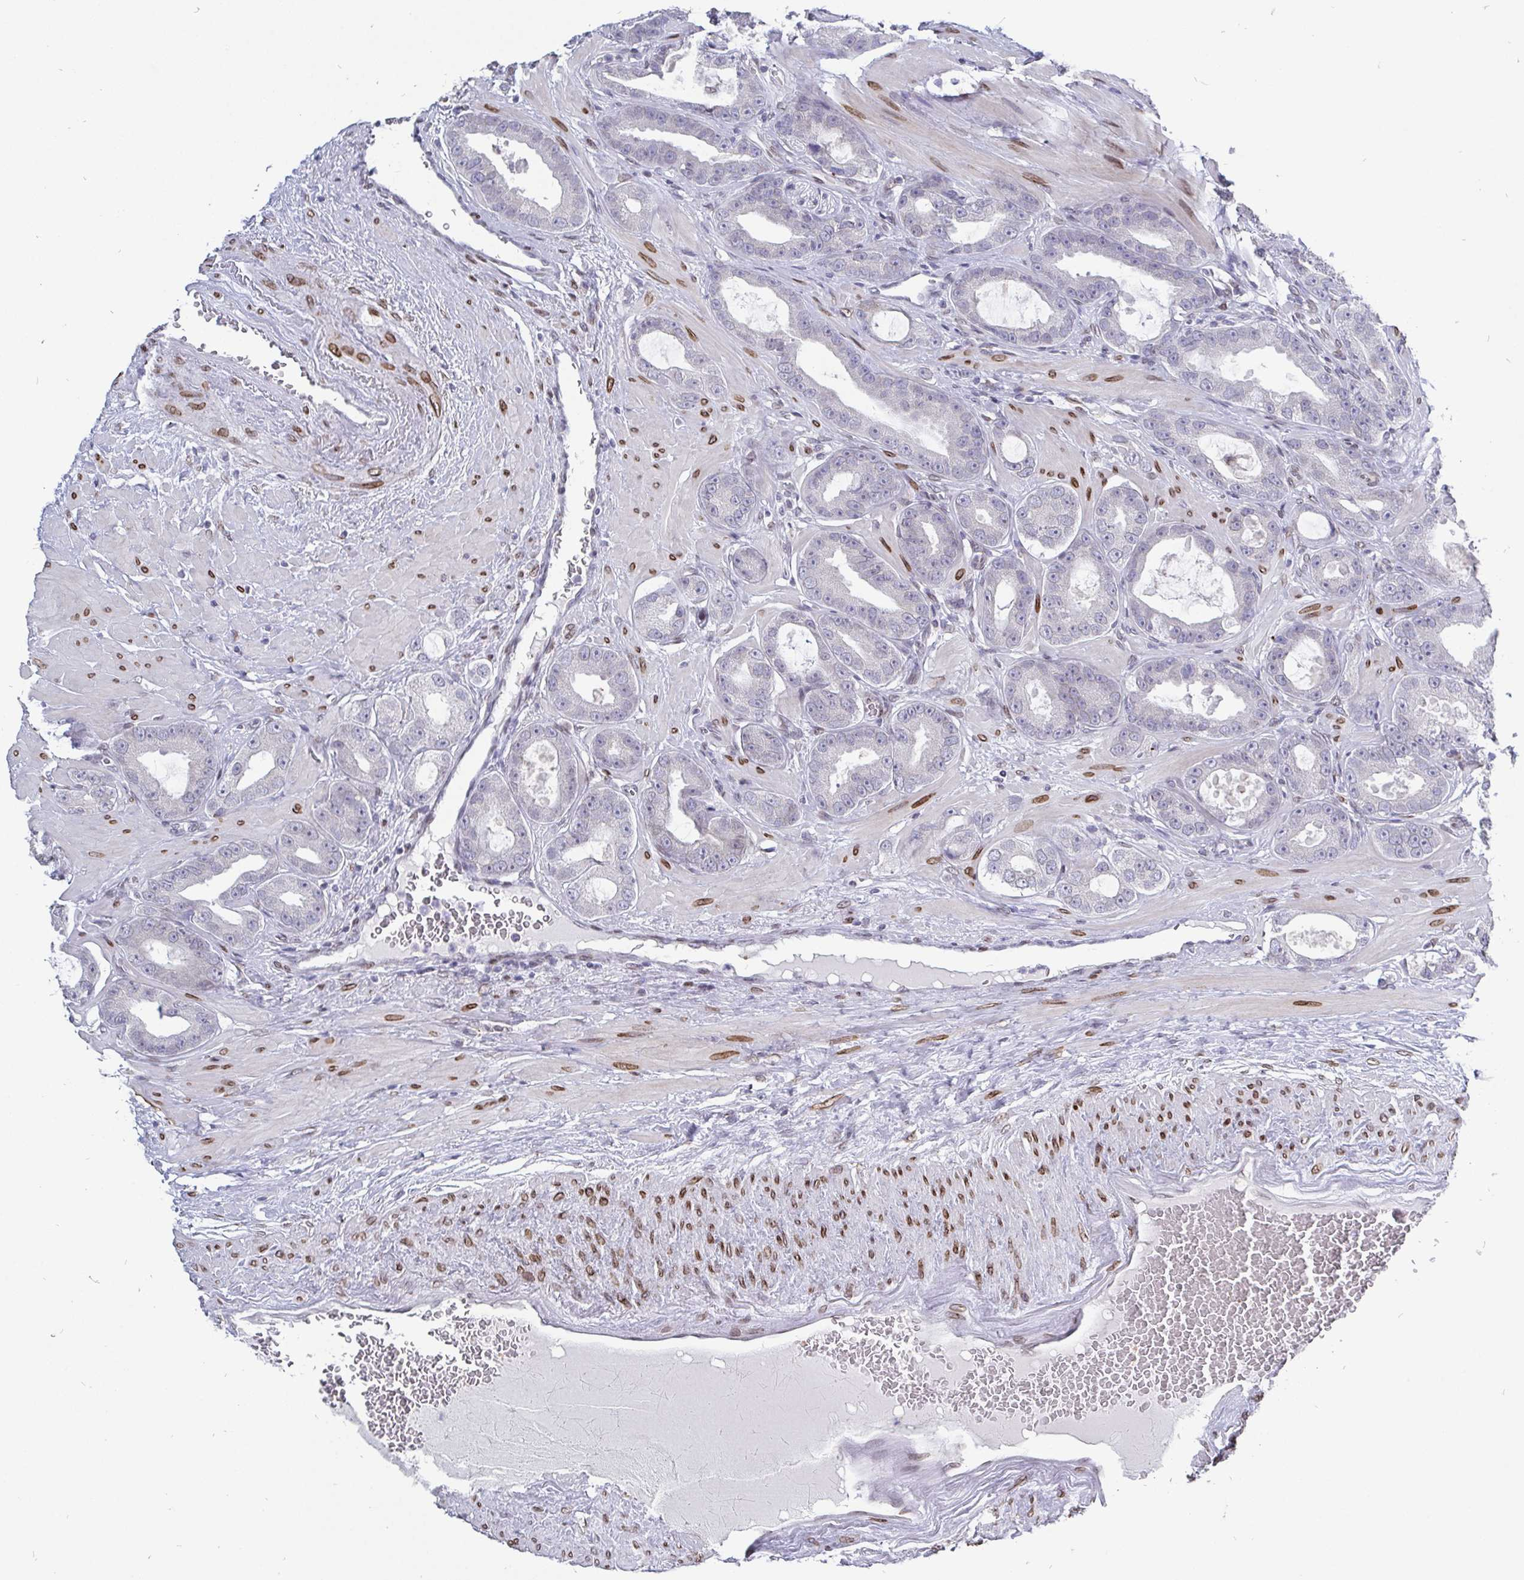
{"staining": {"intensity": "negative", "quantity": "none", "location": "none"}, "tissue": "prostate cancer", "cell_type": "Tumor cells", "image_type": "cancer", "snomed": [{"axis": "morphology", "description": "Adenocarcinoma, High grade"}, {"axis": "topography", "description": "Prostate"}], "caption": "Prostate adenocarcinoma (high-grade) was stained to show a protein in brown. There is no significant expression in tumor cells. Nuclei are stained in blue.", "gene": "EMD", "patient": {"sex": "male", "age": 65}}